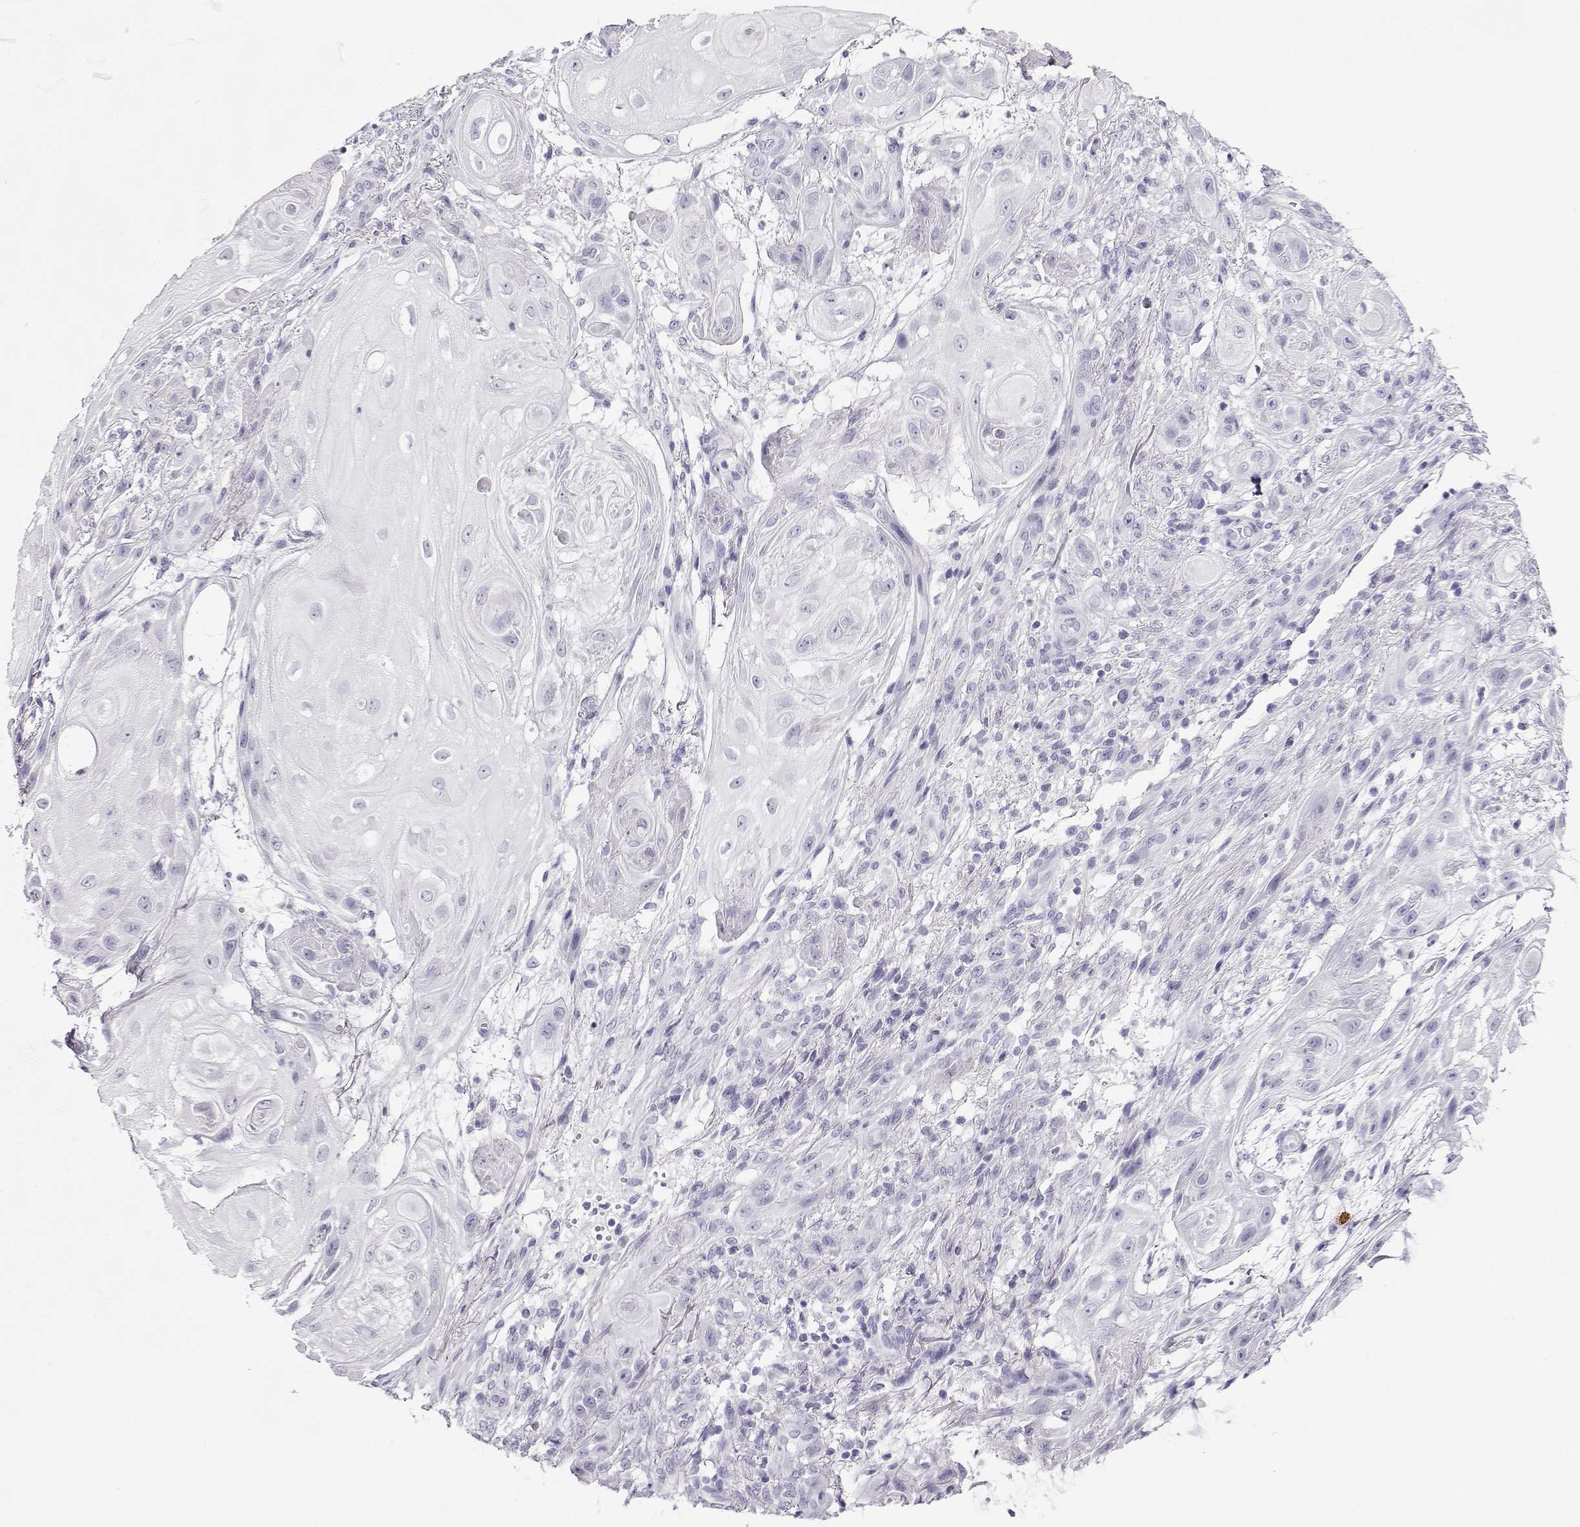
{"staining": {"intensity": "negative", "quantity": "none", "location": "none"}, "tissue": "skin cancer", "cell_type": "Tumor cells", "image_type": "cancer", "snomed": [{"axis": "morphology", "description": "Squamous cell carcinoma, NOS"}, {"axis": "topography", "description": "Skin"}], "caption": "This is a image of immunohistochemistry staining of squamous cell carcinoma (skin), which shows no positivity in tumor cells.", "gene": "CABS1", "patient": {"sex": "male", "age": 62}}